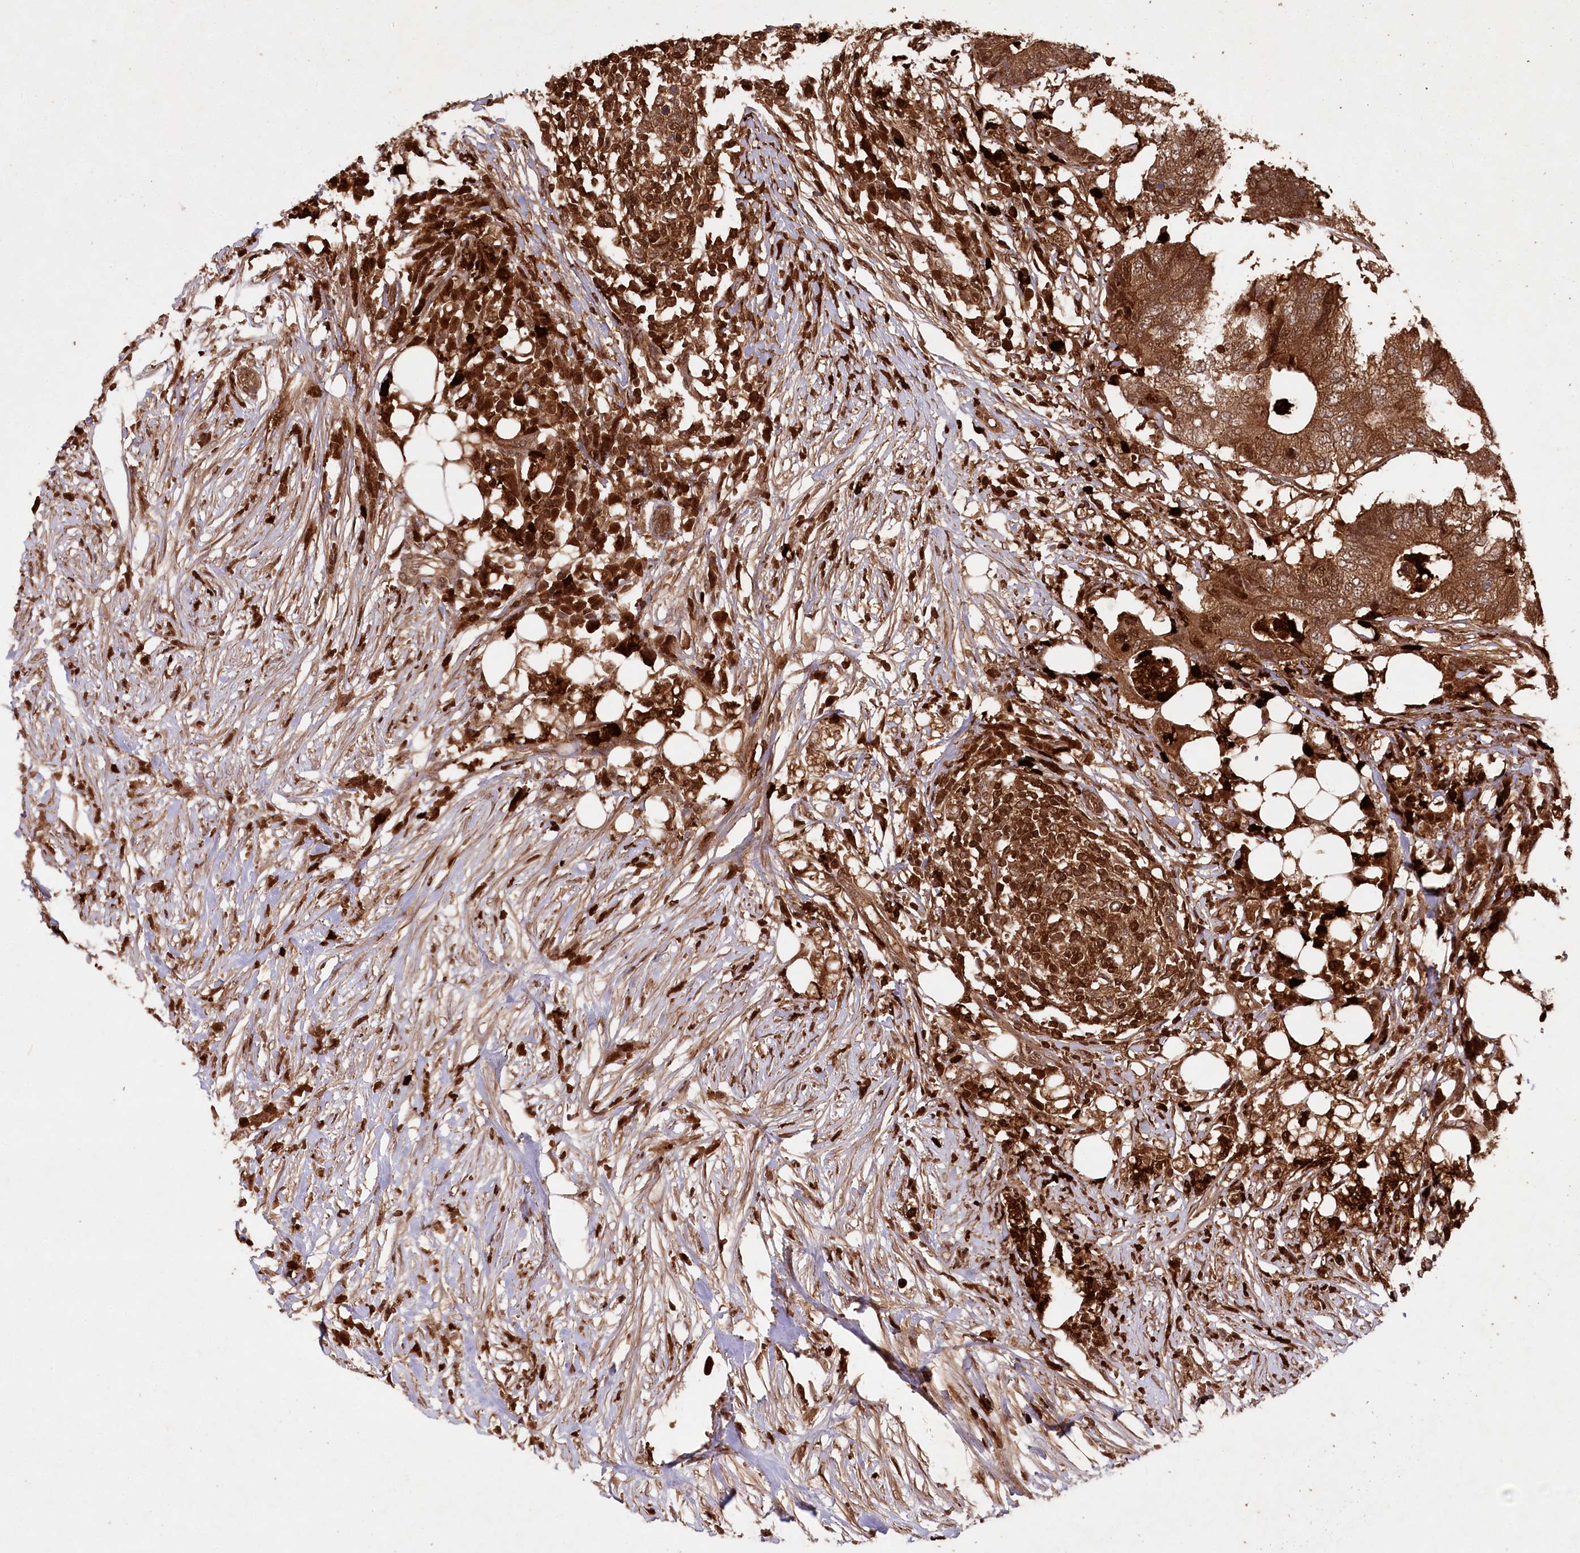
{"staining": {"intensity": "strong", "quantity": ">75%", "location": "cytoplasmic/membranous,nuclear"}, "tissue": "colorectal cancer", "cell_type": "Tumor cells", "image_type": "cancer", "snomed": [{"axis": "morphology", "description": "Adenocarcinoma, NOS"}, {"axis": "topography", "description": "Colon"}], "caption": "Immunohistochemical staining of colorectal adenocarcinoma reveals high levels of strong cytoplasmic/membranous and nuclear protein expression in approximately >75% of tumor cells. (IHC, brightfield microscopy, high magnification).", "gene": "LSG1", "patient": {"sex": "male", "age": 71}}